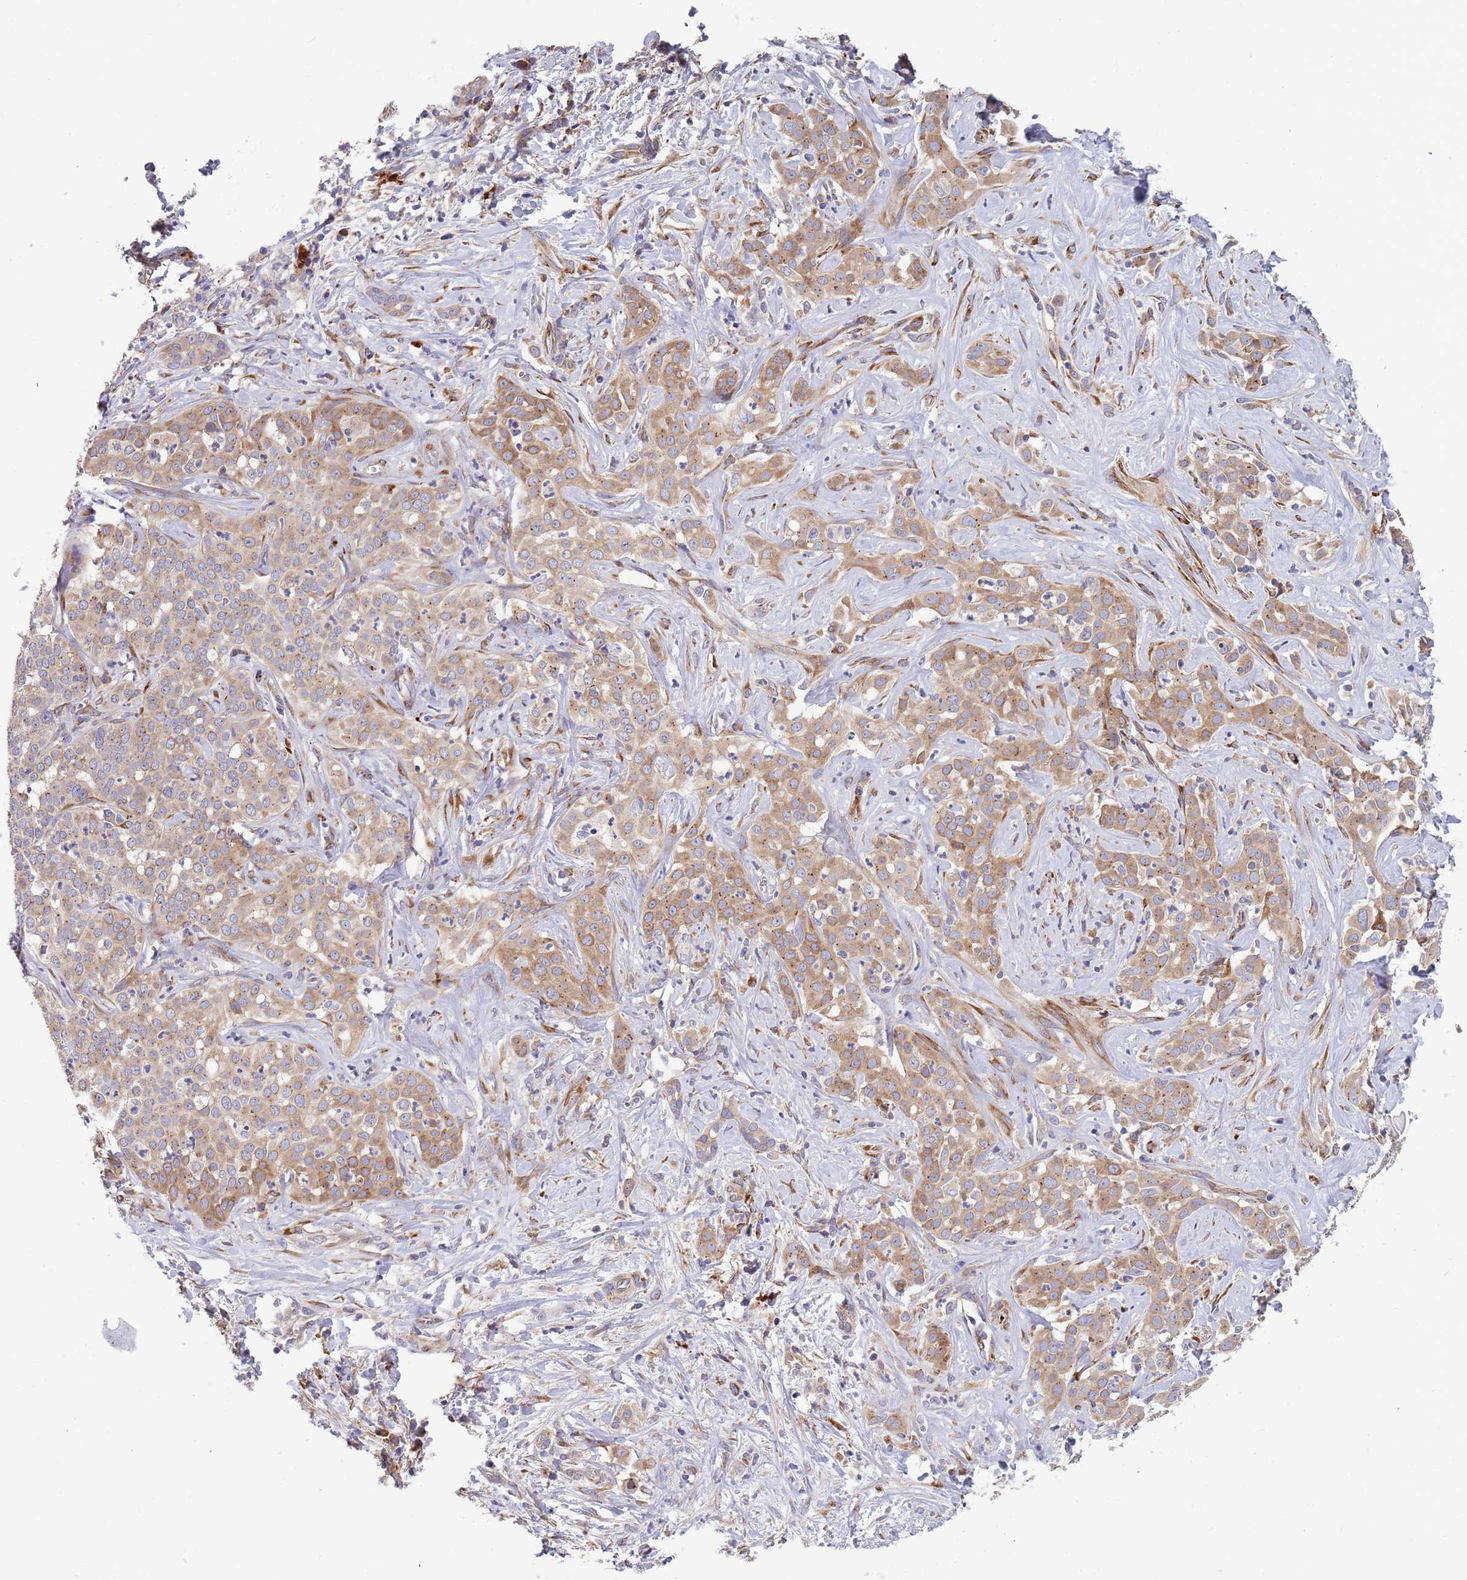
{"staining": {"intensity": "moderate", "quantity": ">75%", "location": "cytoplasmic/membranous"}, "tissue": "liver cancer", "cell_type": "Tumor cells", "image_type": "cancer", "snomed": [{"axis": "morphology", "description": "Cholangiocarcinoma"}, {"axis": "topography", "description": "Liver"}], "caption": "IHC (DAB (3,3'-diaminobenzidine)) staining of liver cancer (cholangiocarcinoma) displays moderate cytoplasmic/membranous protein expression in about >75% of tumor cells.", "gene": "ARMCX6", "patient": {"sex": "male", "age": 67}}